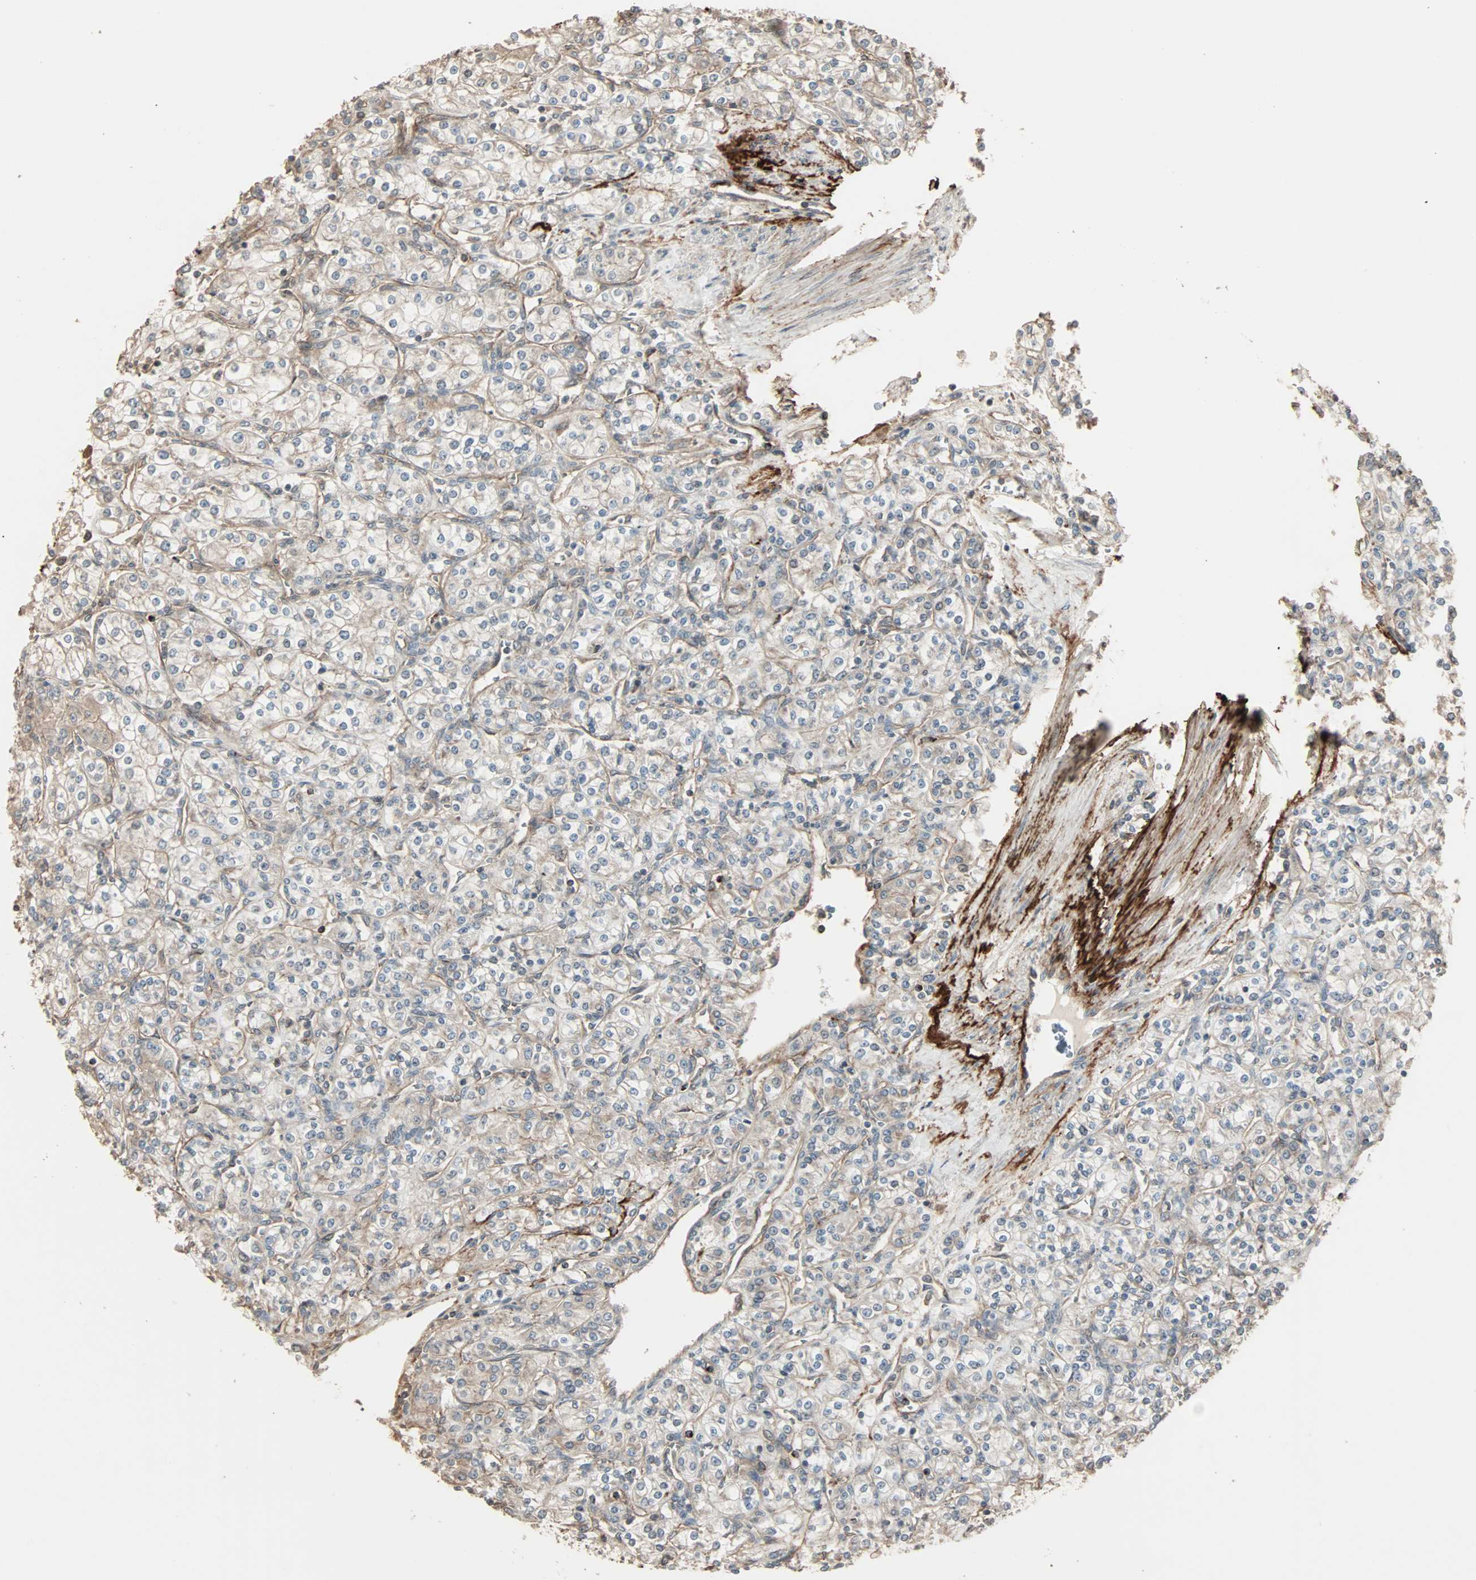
{"staining": {"intensity": "weak", "quantity": "25%-75%", "location": "cytoplasmic/membranous"}, "tissue": "renal cancer", "cell_type": "Tumor cells", "image_type": "cancer", "snomed": [{"axis": "morphology", "description": "Adenocarcinoma, NOS"}, {"axis": "topography", "description": "Kidney"}], "caption": "Protein staining of renal cancer tissue demonstrates weak cytoplasmic/membranous expression in about 25%-75% of tumor cells.", "gene": "CALCRL", "patient": {"sex": "male", "age": 77}}